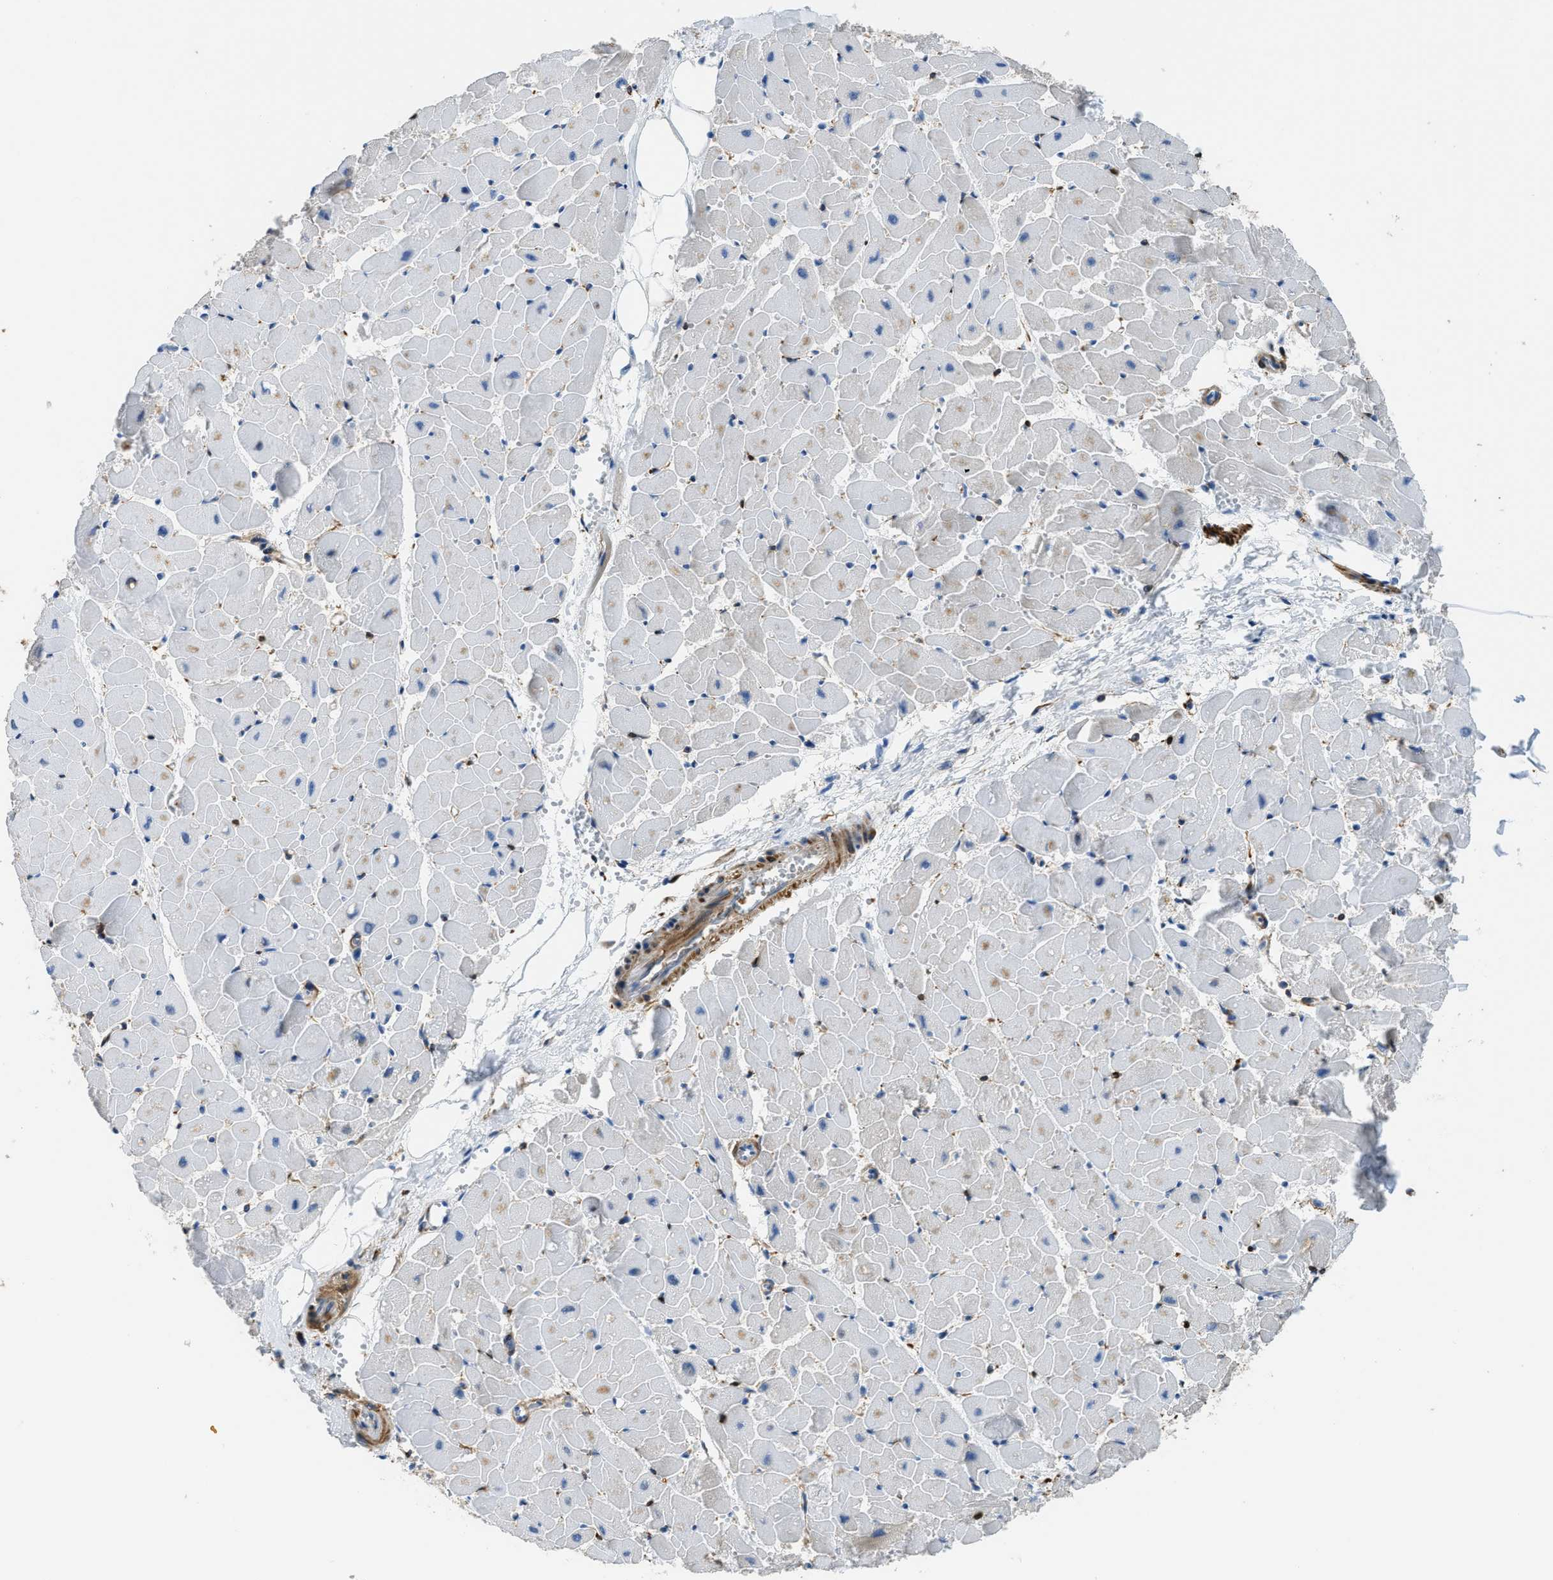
{"staining": {"intensity": "moderate", "quantity": "<25%", "location": "cytoplasmic/membranous"}, "tissue": "heart muscle", "cell_type": "Cardiomyocytes", "image_type": "normal", "snomed": [{"axis": "morphology", "description": "Normal tissue, NOS"}, {"axis": "topography", "description": "Heart"}], "caption": "This micrograph shows IHC staining of normal human heart muscle, with low moderate cytoplasmic/membranous staining in approximately <25% of cardiomyocytes.", "gene": "ZSWIM5", "patient": {"sex": "female", "age": 19}}